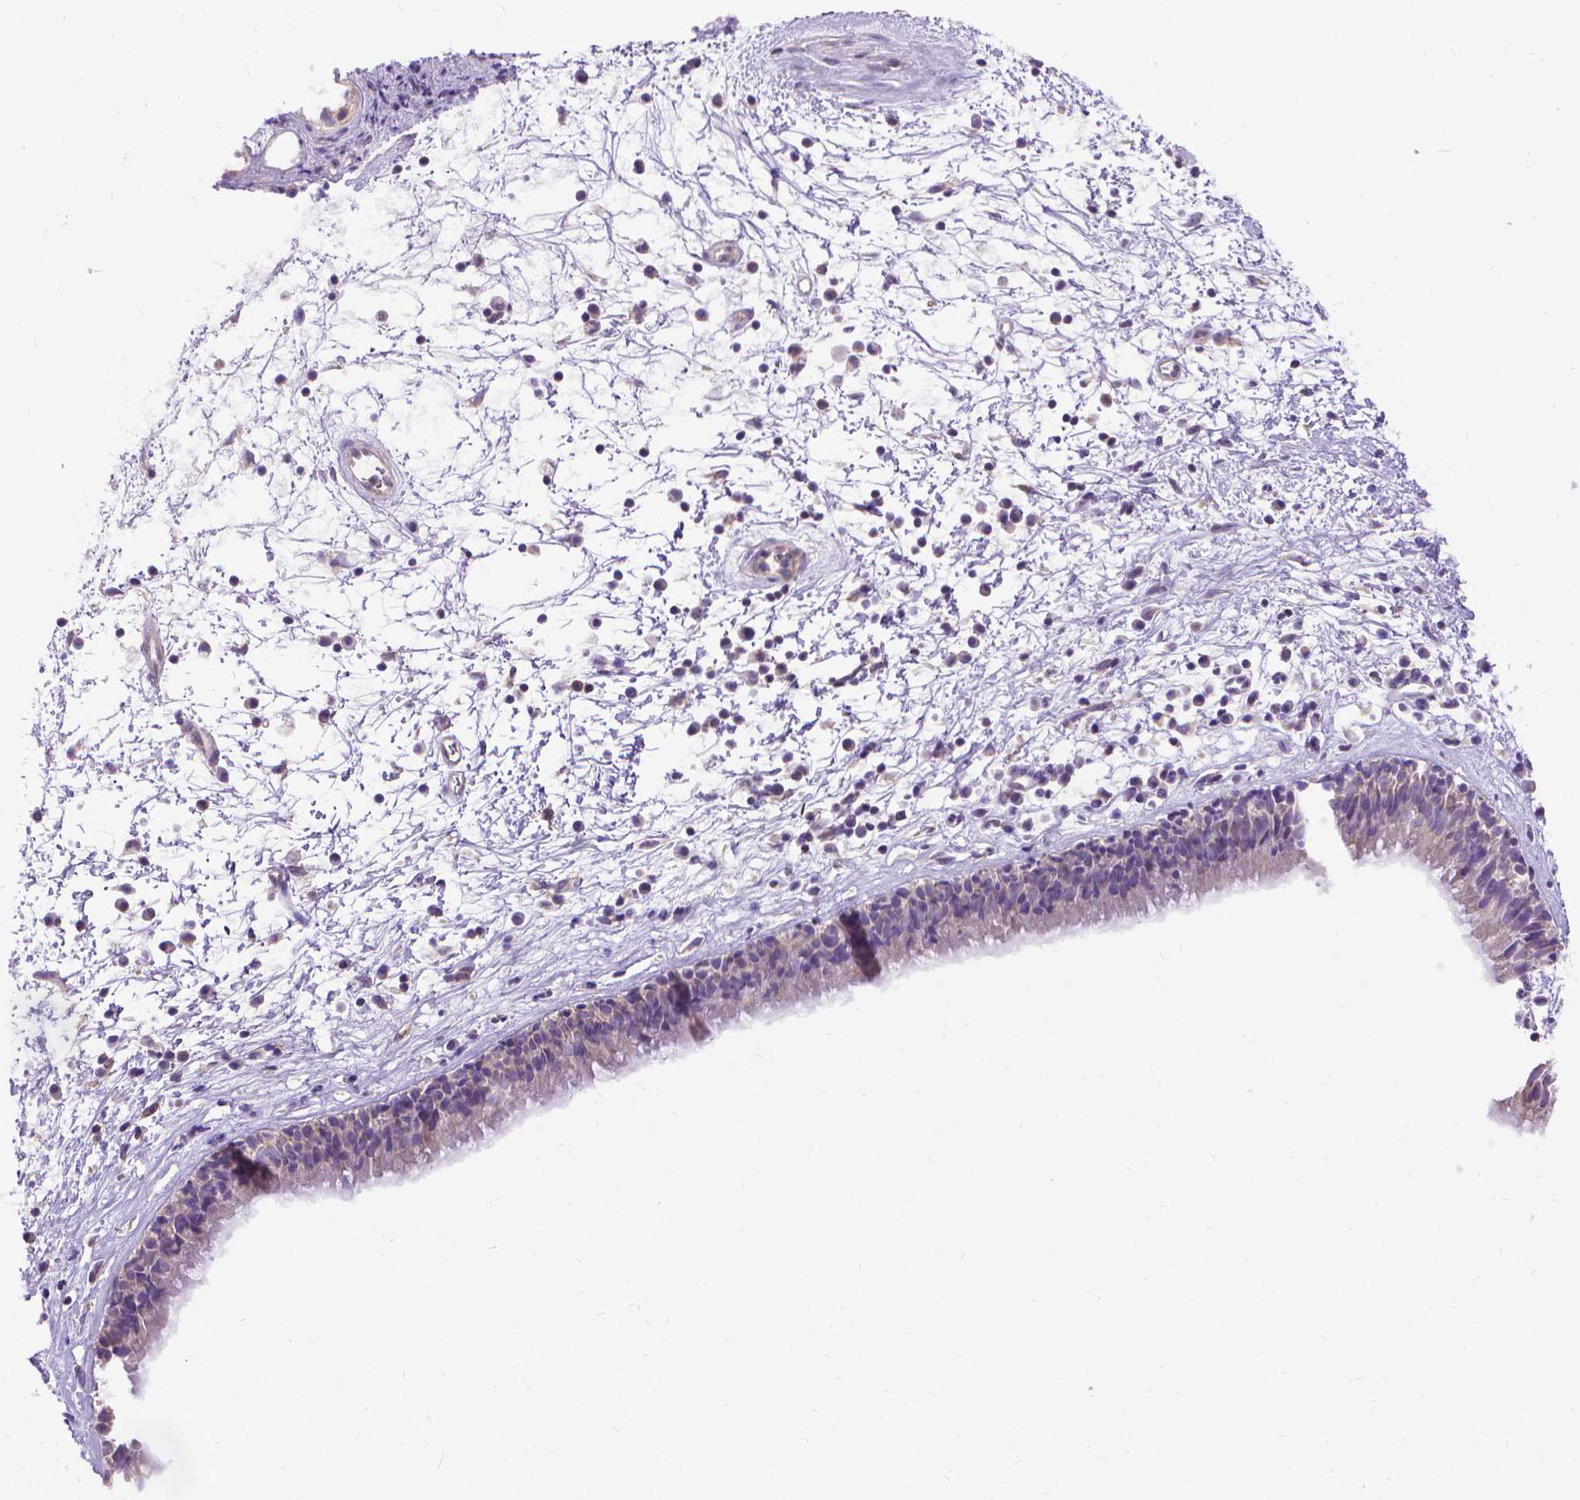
{"staining": {"intensity": "negative", "quantity": "none", "location": "none"}, "tissue": "nasopharynx", "cell_type": "Respiratory epithelial cells", "image_type": "normal", "snomed": [{"axis": "morphology", "description": "Normal tissue, NOS"}, {"axis": "topography", "description": "Nasopharynx"}], "caption": "High power microscopy micrograph of an immunohistochemistry (IHC) micrograph of unremarkable nasopharynx, revealing no significant staining in respiratory epithelial cells. The staining was performed using DAB to visualize the protein expression in brown, while the nuclei were stained in blue with hematoxylin (Magnification: 20x).", "gene": "SYN1", "patient": {"sex": "male", "age": 24}}